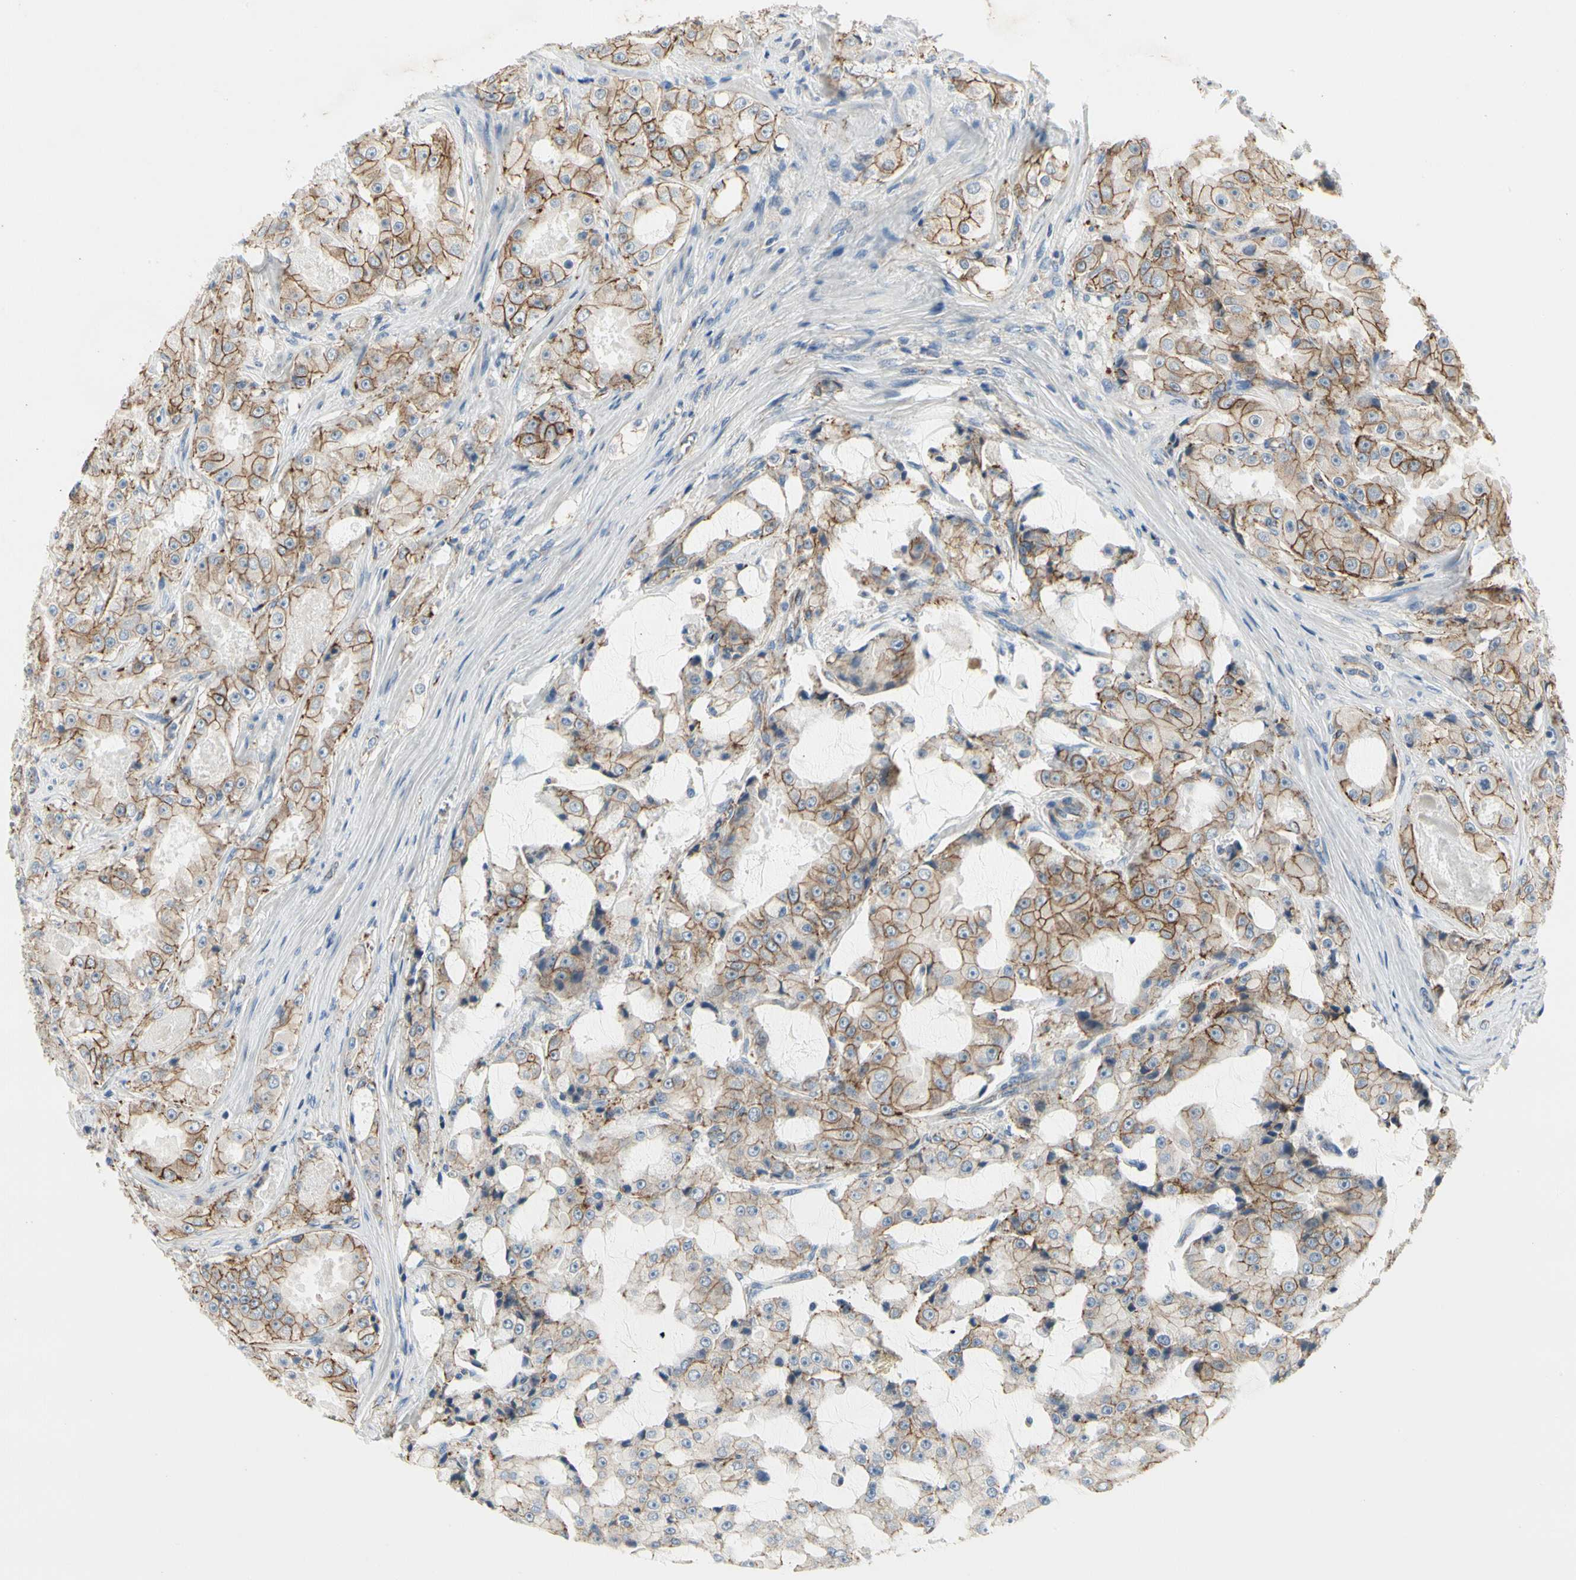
{"staining": {"intensity": "moderate", "quantity": "25%-75%", "location": "cytoplasmic/membranous"}, "tissue": "prostate cancer", "cell_type": "Tumor cells", "image_type": "cancer", "snomed": [{"axis": "morphology", "description": "Adenocarcinoma, High grade"}, {"axis": "topography", "description": "Prostate"}], "caption": "IHC histopathology image of neoplastic tissue: prostate cancer (adenocarcinoma (high-grade)) stained using IHC demonstrates medium levels of moderate protein expression localized specifically in the cytoplasmic/membranous of tumor cells, appearing as a cytoplasmic/membranous brown color.", "gene": "LGR6", "patient": {"sex": "male", "age": 73}}